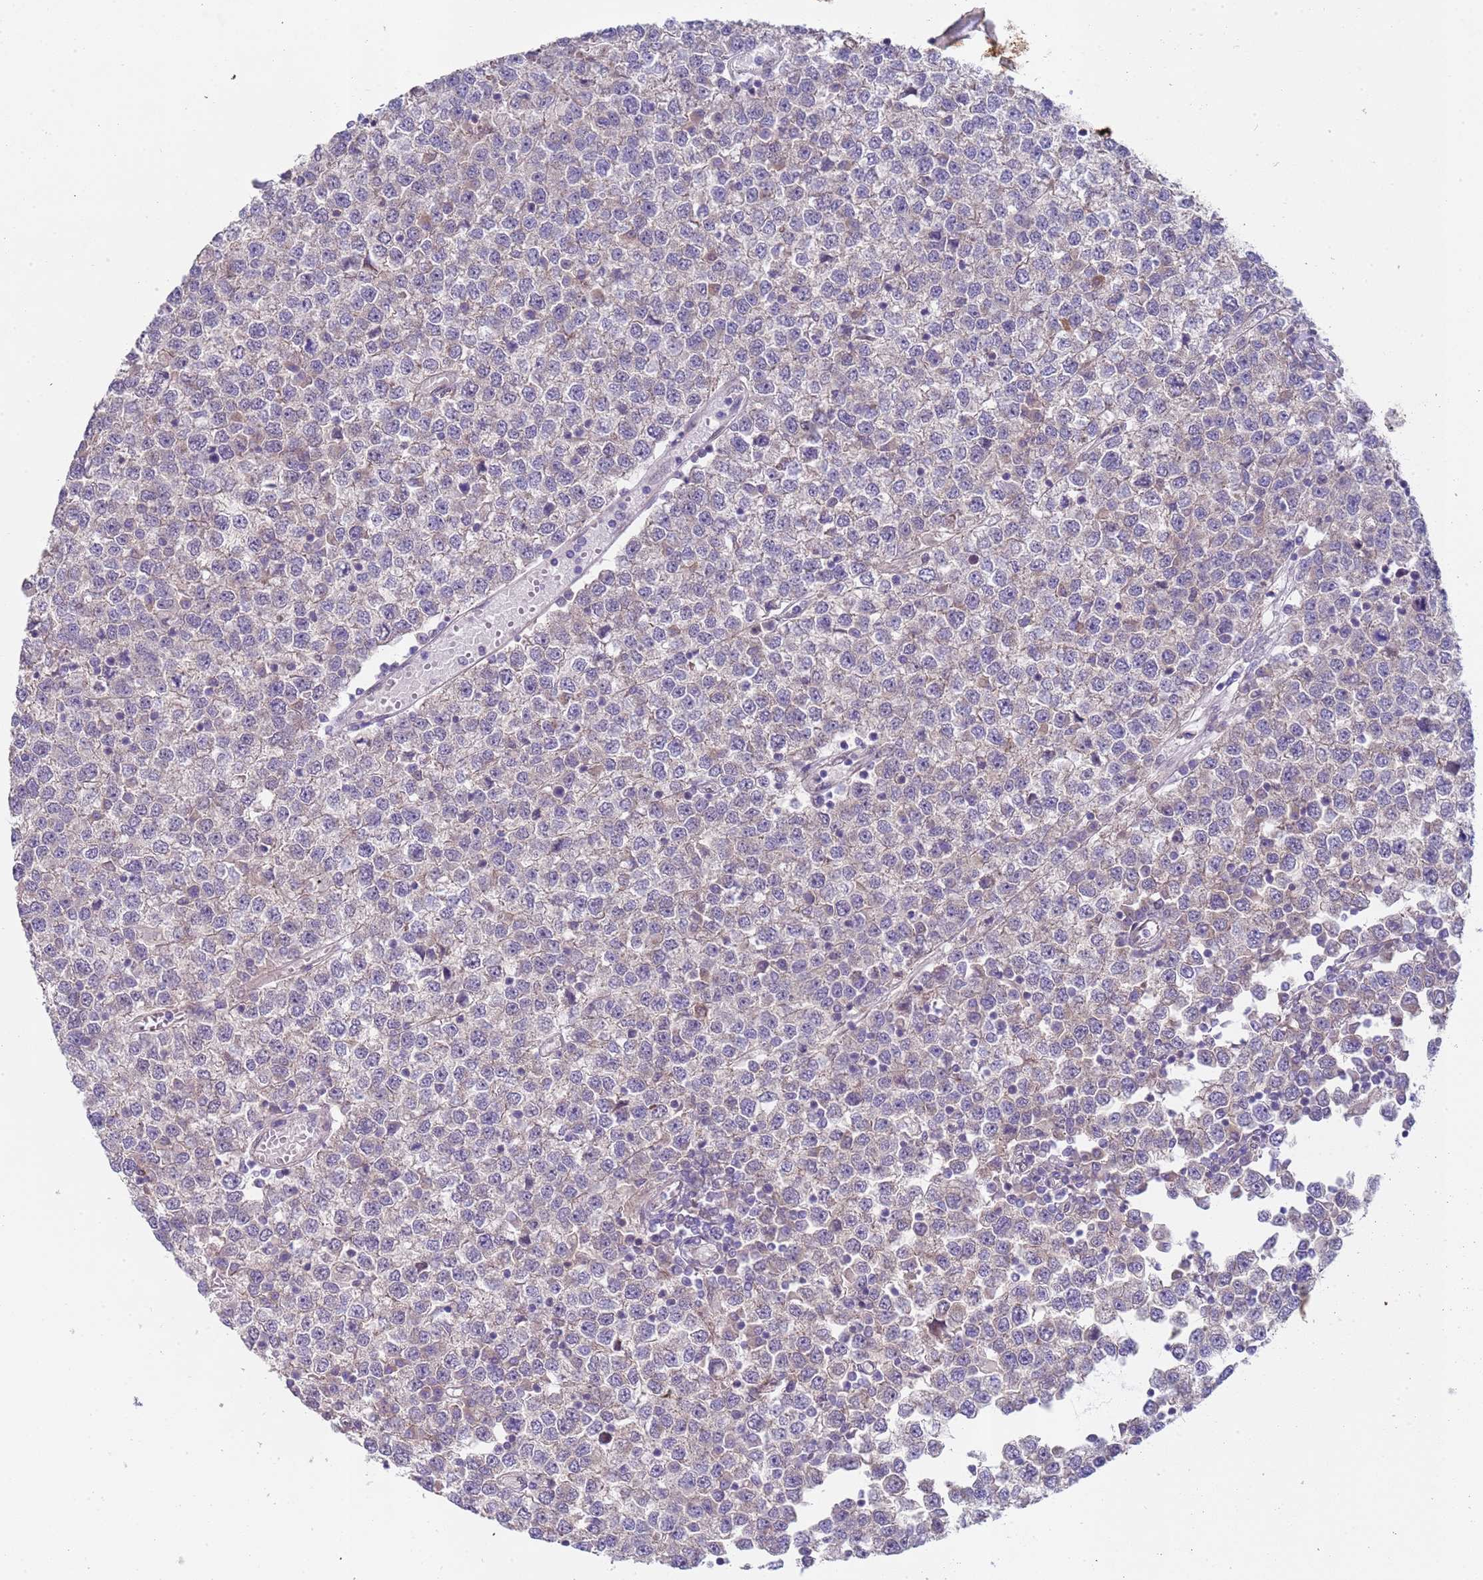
{"staining": {"intensity": "negative", "quantity": "none", "location": "none"}, "tissue": "testis cancer", "cell_type": "Tumor cells", "image_type": "cancer", "snomed": [{"axis": "morphology", "description": "Seminoma, NOS"}, {"axis": "topography", "description": "Testis"}], "caption": "This is a micrograph of IHC staining of testis seminoma, which shows no expression in tumor cells.", "gene": "TRMT10A", "patient": {"sex": "male", "age": 65}}